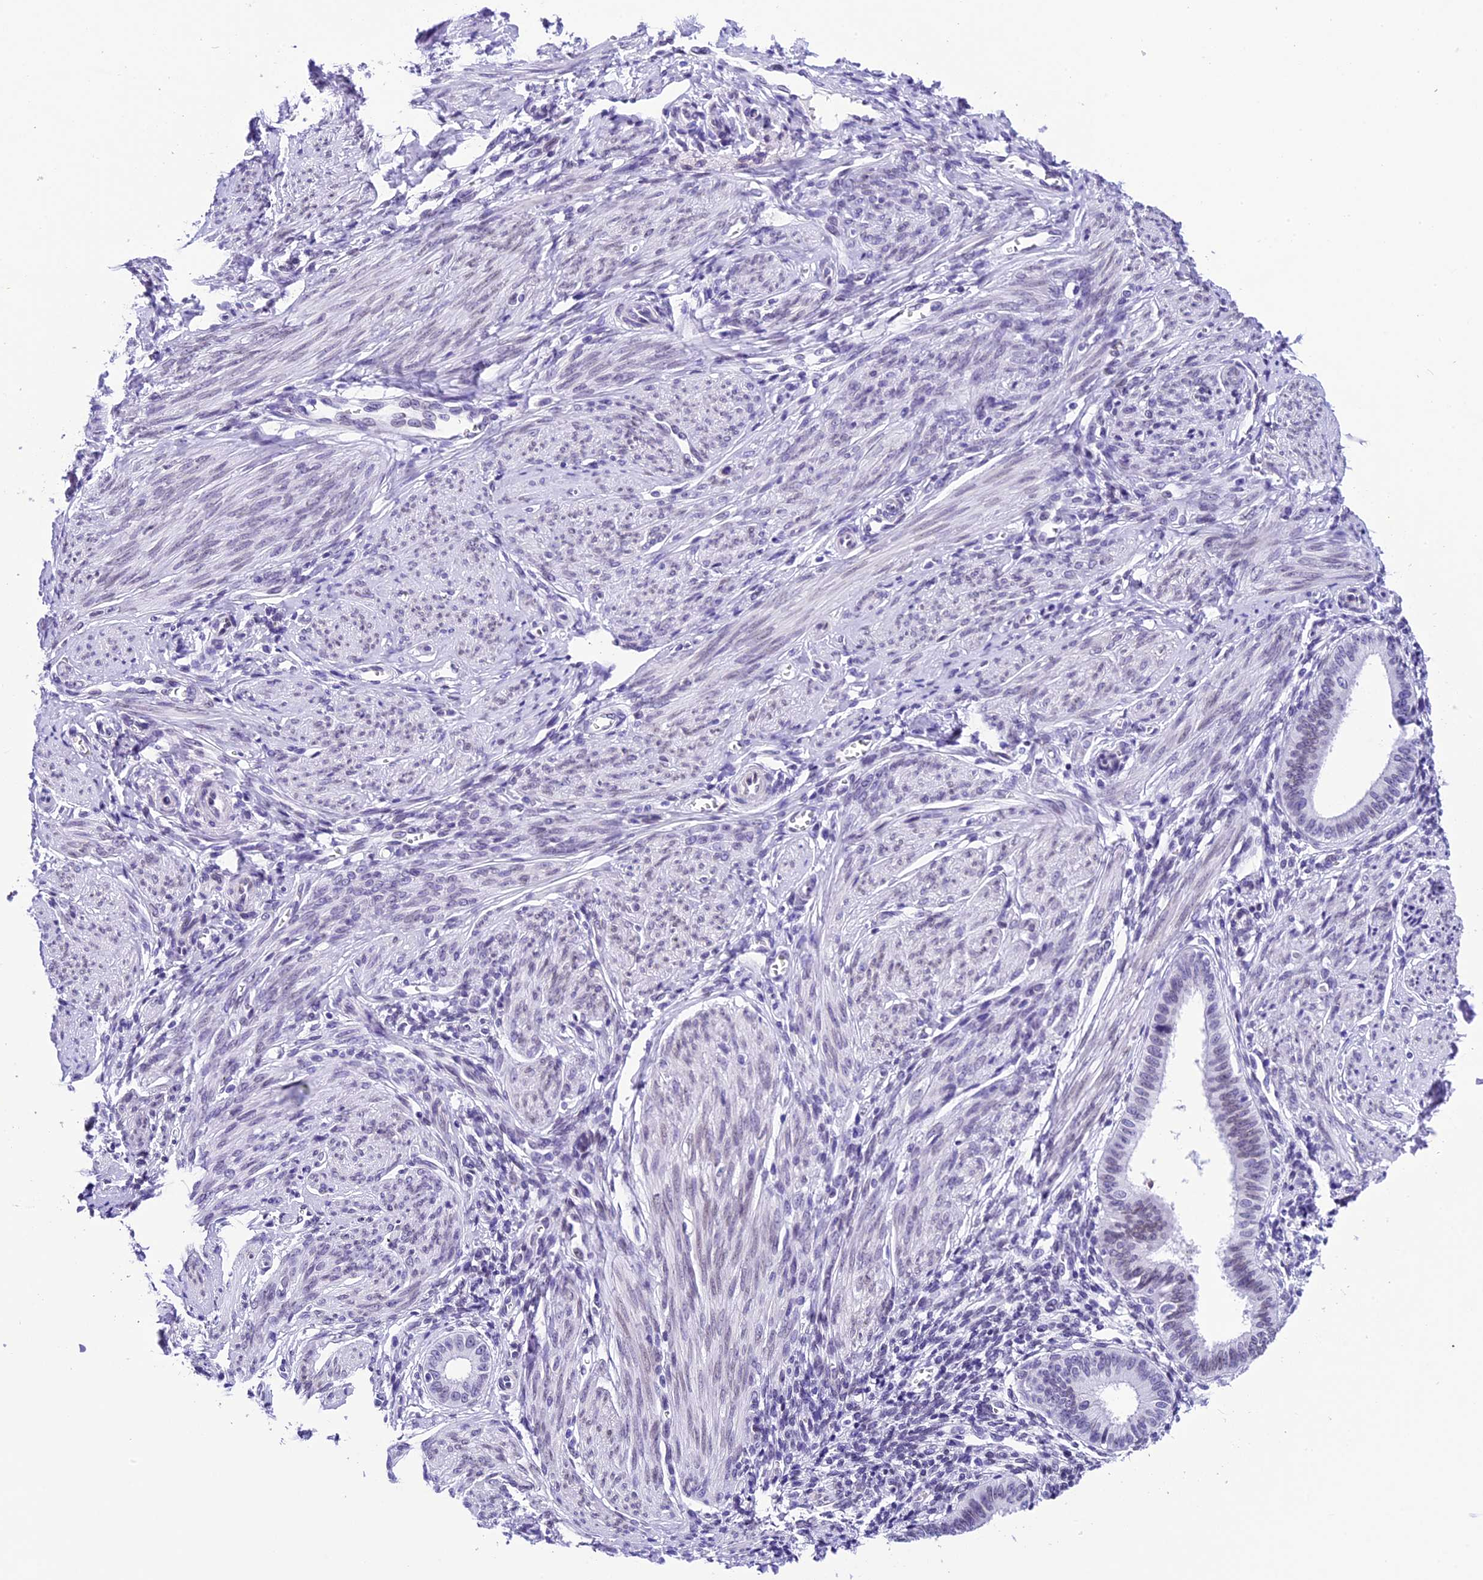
{"staining": {"intensity": "negative", "quantity": "none", "location": "none"}, "tissue": "endometrium", "cell_type": "Cells in endometrial stroma", "image_type": "normal", "snomed": [{"axis": "morphology", "description": "Normal tissue, NOS"}, {"axis": "topography", "description": "Uterus"}, {"axis": "topography", "description": "Endometrium"}], "caption": "Protein analysis of unremarkable endometrium reveals no significant expression in cells in endometrial stroma. (DAB immunohistochemistry (IHC), high magnification).", "gene": "METTL25", "patient": {"sex": "female", "age": 48}}